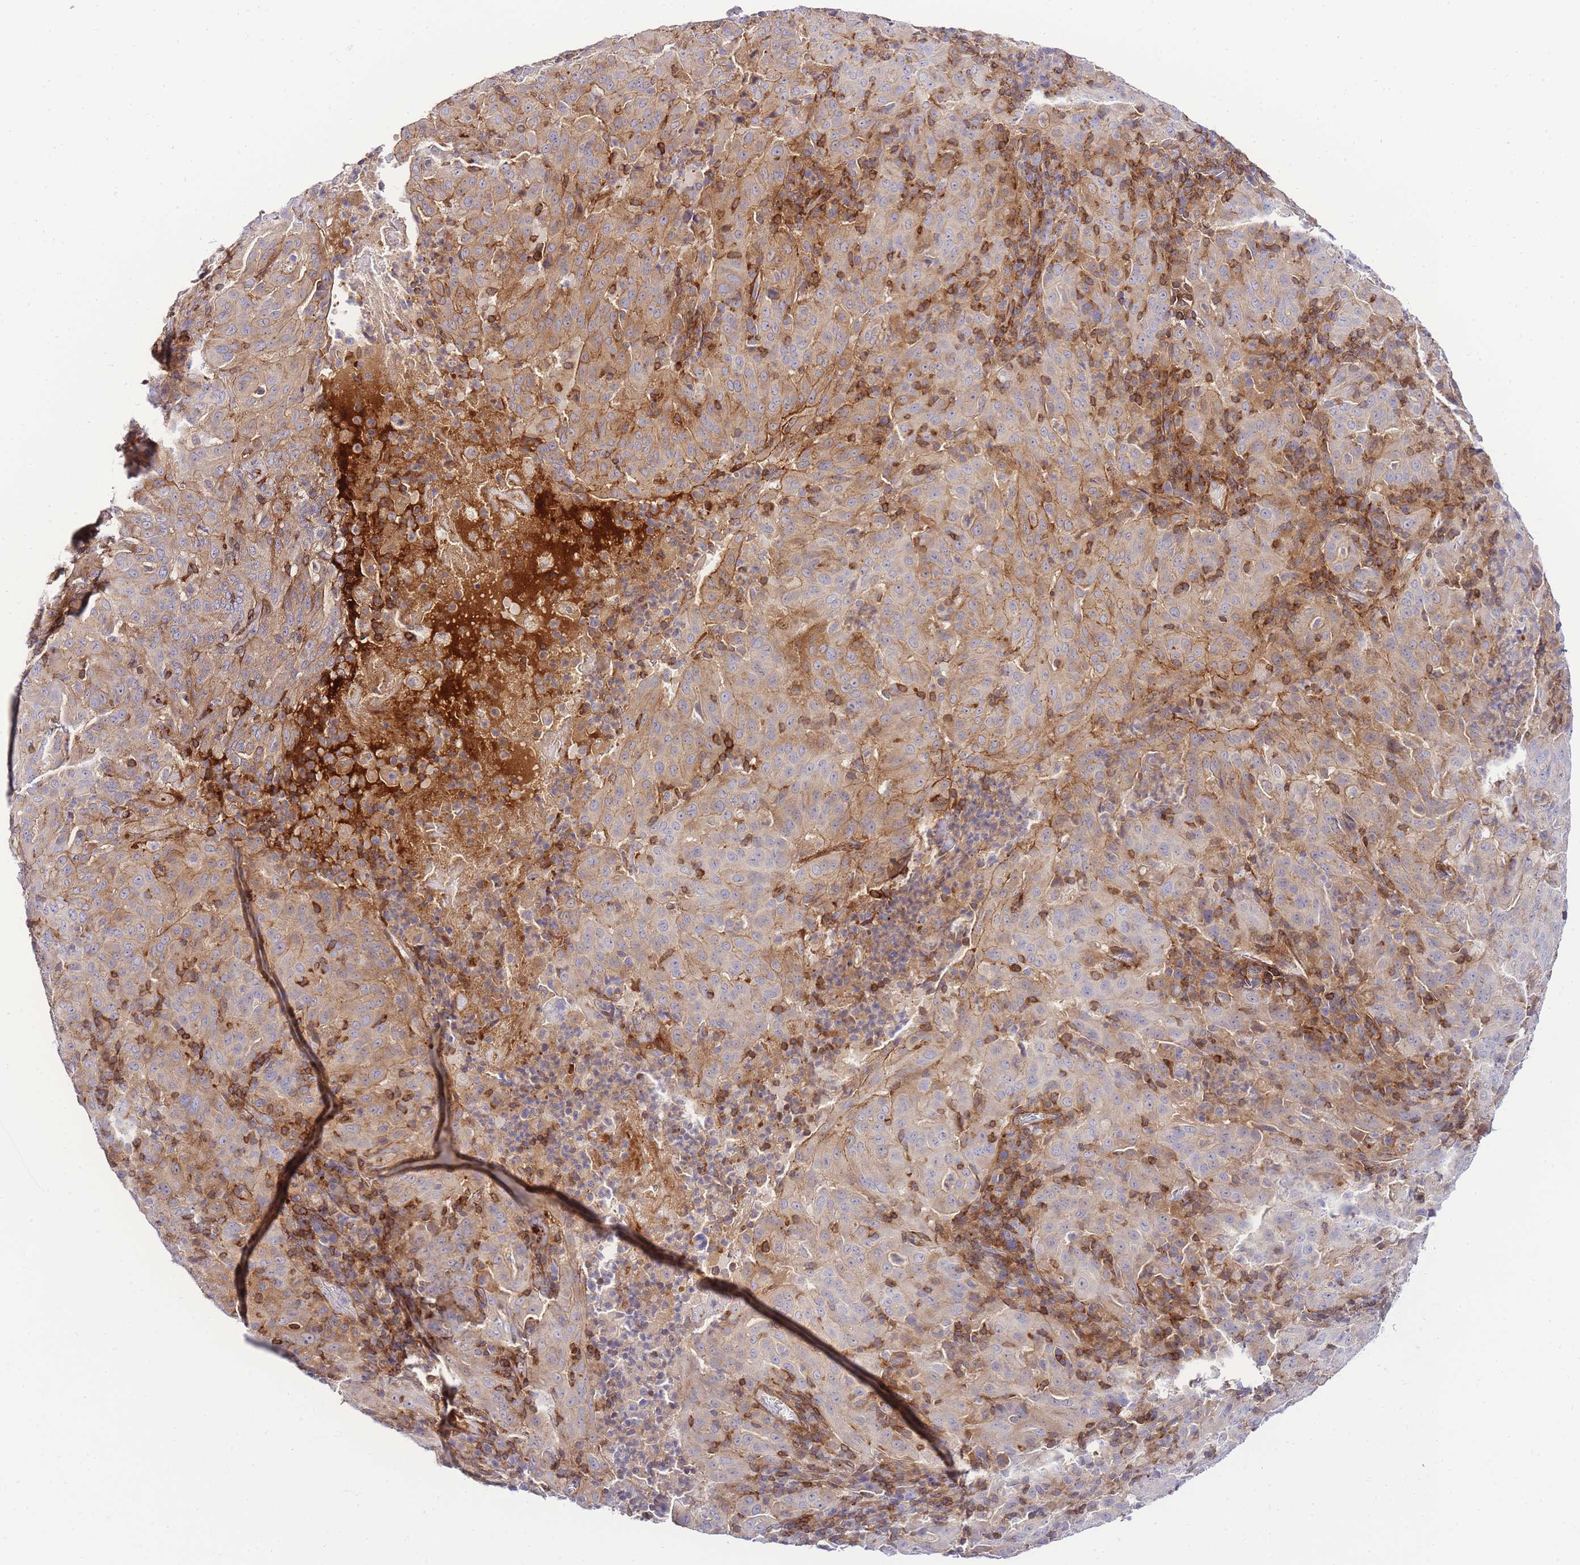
{"staining": {"intensity": "negative", "quantity": "none", "location": "none"}, "tissue": "pancreatic cancer", "cell_type": "Tumor cells", "image_type": "cancer", "snomed": [{"axis": "morphology", "description": "Adenocarcinoma, NOS"}, {"axis": "topography", "description": "Pancreas"}], "caption": "The histopathology image exhibits no staining of tumor cells in pancreatic cancer.", "gene": "FBN3", "patient": {"sex": "male", "age": 63}}